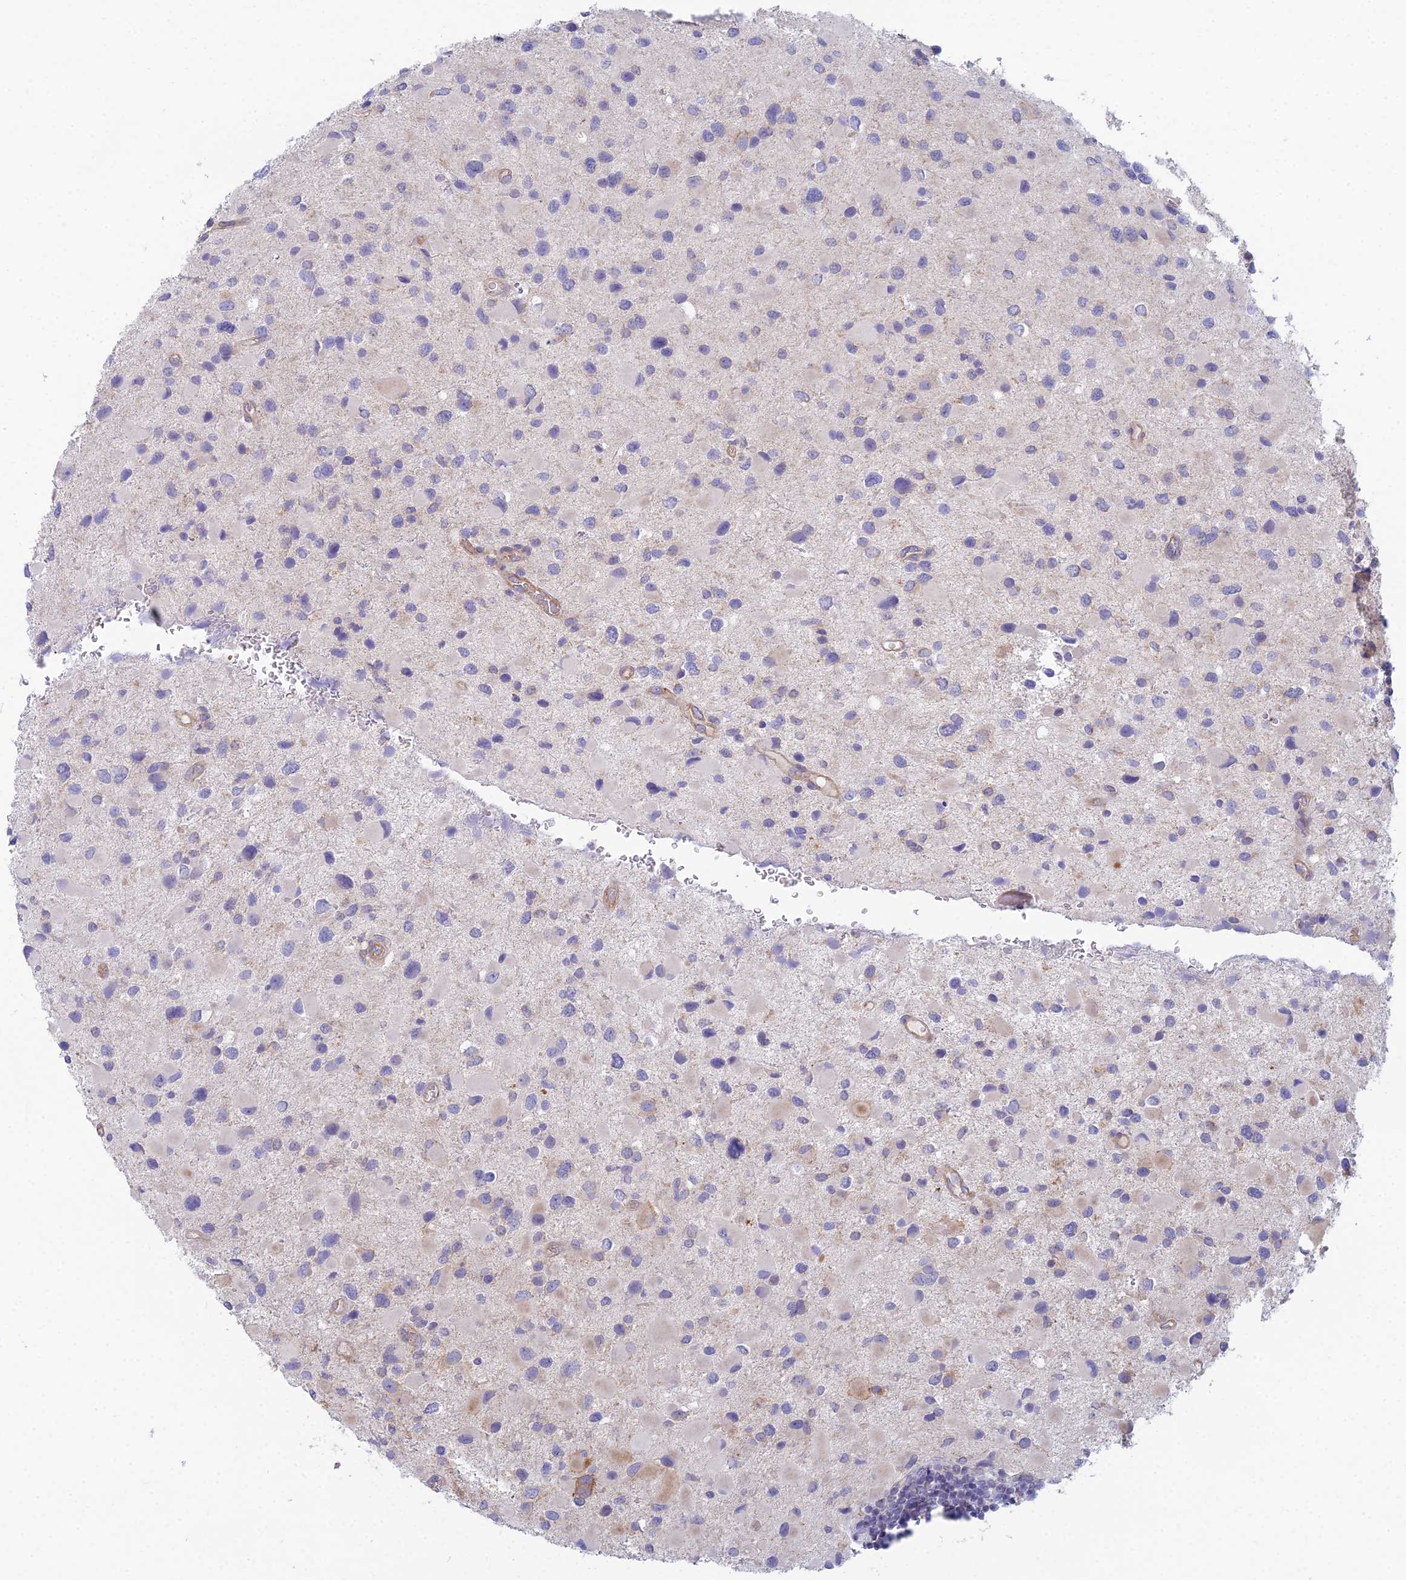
{"staining": {"intensity": "negative", "quantity": "none", "location": "none"}, "tissue": "glioma", "cell_type": "Tumor cells", "image_type": "cancer", "snomed": [{"axis": "morphology", "description": "Glioma, malignant, Low grade"}, {"axis": "topography", "description": "Brain"}], "caption": "Malignant low-grade glioma stained for a protein using immunohistochemistry demonstrates no positivity tumor cells.", "gene": "ZNF564", "patient": {"sex": "female", "age": 32}}